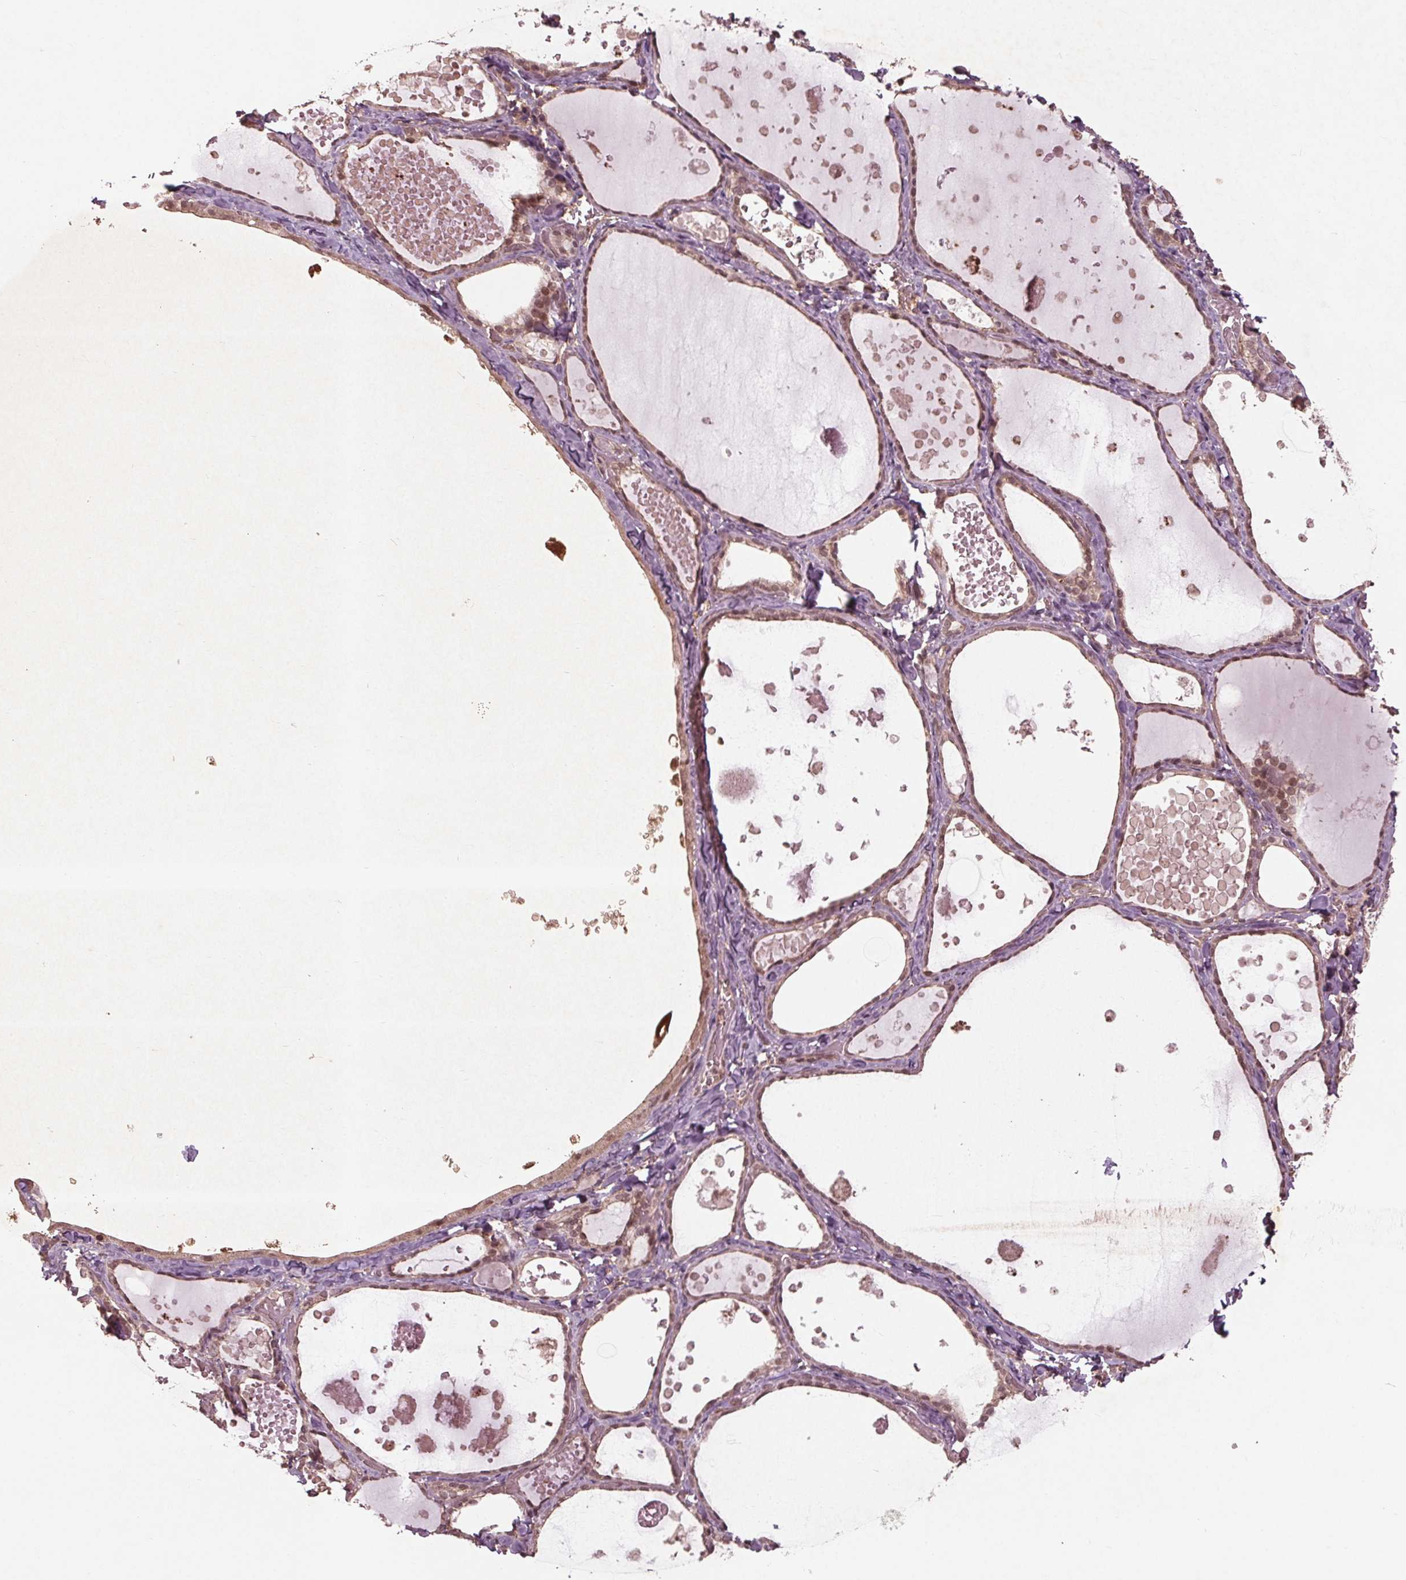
{"staining": {"intensity": "weak", "quantity": "25%-75%", "location": "nuclear"}, "tissue": "thyroid gland", "cell_type": "Glandular cells", "image_type": "normal", "snomed": [{"axis": "morphology", "description": "Normal tissue, NOS"}, {"axis": "topography", "description": "Thyroid gland"}], "caption": "Thyroid gland stained for a protein (brown) exhibits weak nuclear positive positivity in approximately 25%-75% of glandular cells.", "gene": "BTBD1", "patient": {"sex": "female", "age": 56}}